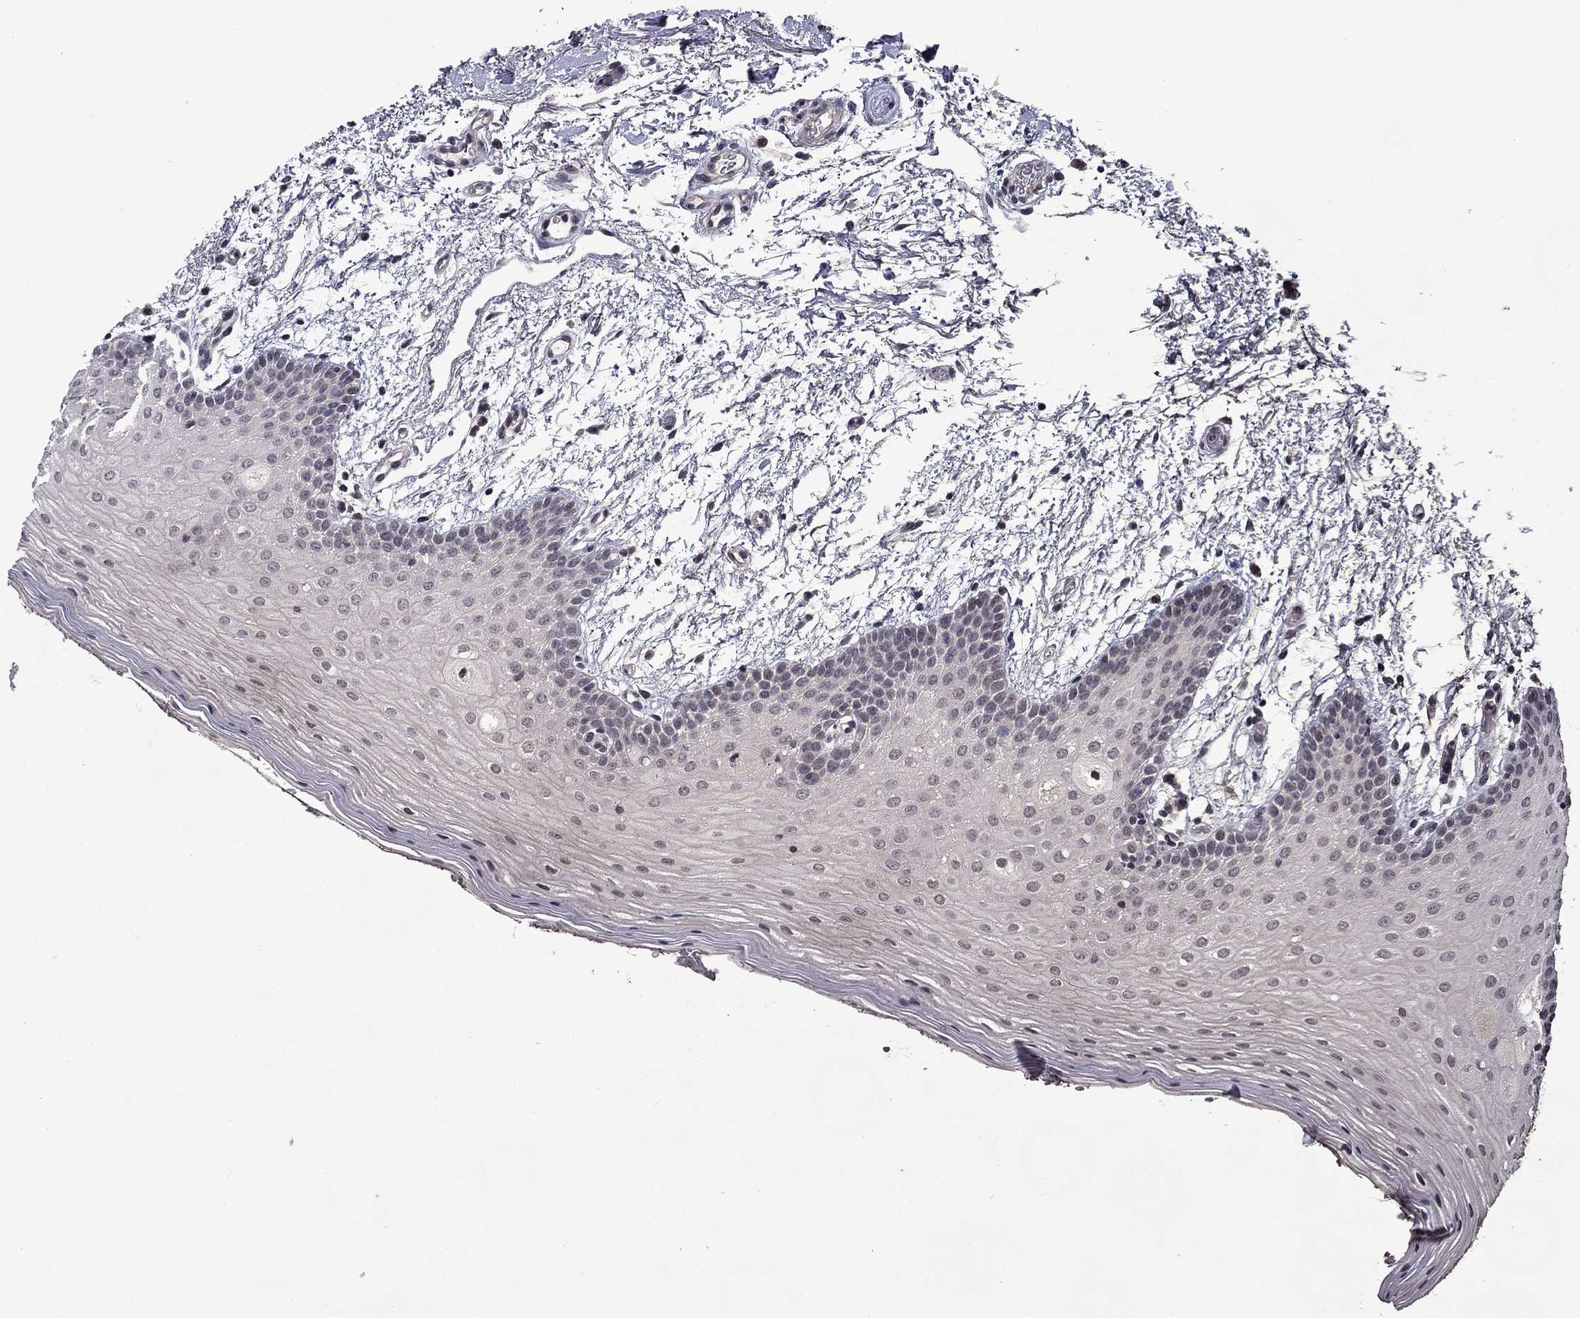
{"staining": {"intensity": "weak", "quantity": "<25%", "location": "nuclear"}, "tissue": "oral mucosa", "cell_type": "Squamous epithelial cells", "image_type": "normal", "snomed": [{"axis": "morphology", "description": "Normal tissue, NOS"}, {"axis": "topography", "description": "Oral tissue"}, {"axis": "topography", "description": "Tounge, NOS"}], "caption": "Squamous epithelial cells are negative for brown protein staining in normal oral mucosa.", "gene": "B3GAT1", "patient": {"sex": "female", "age": 86}}